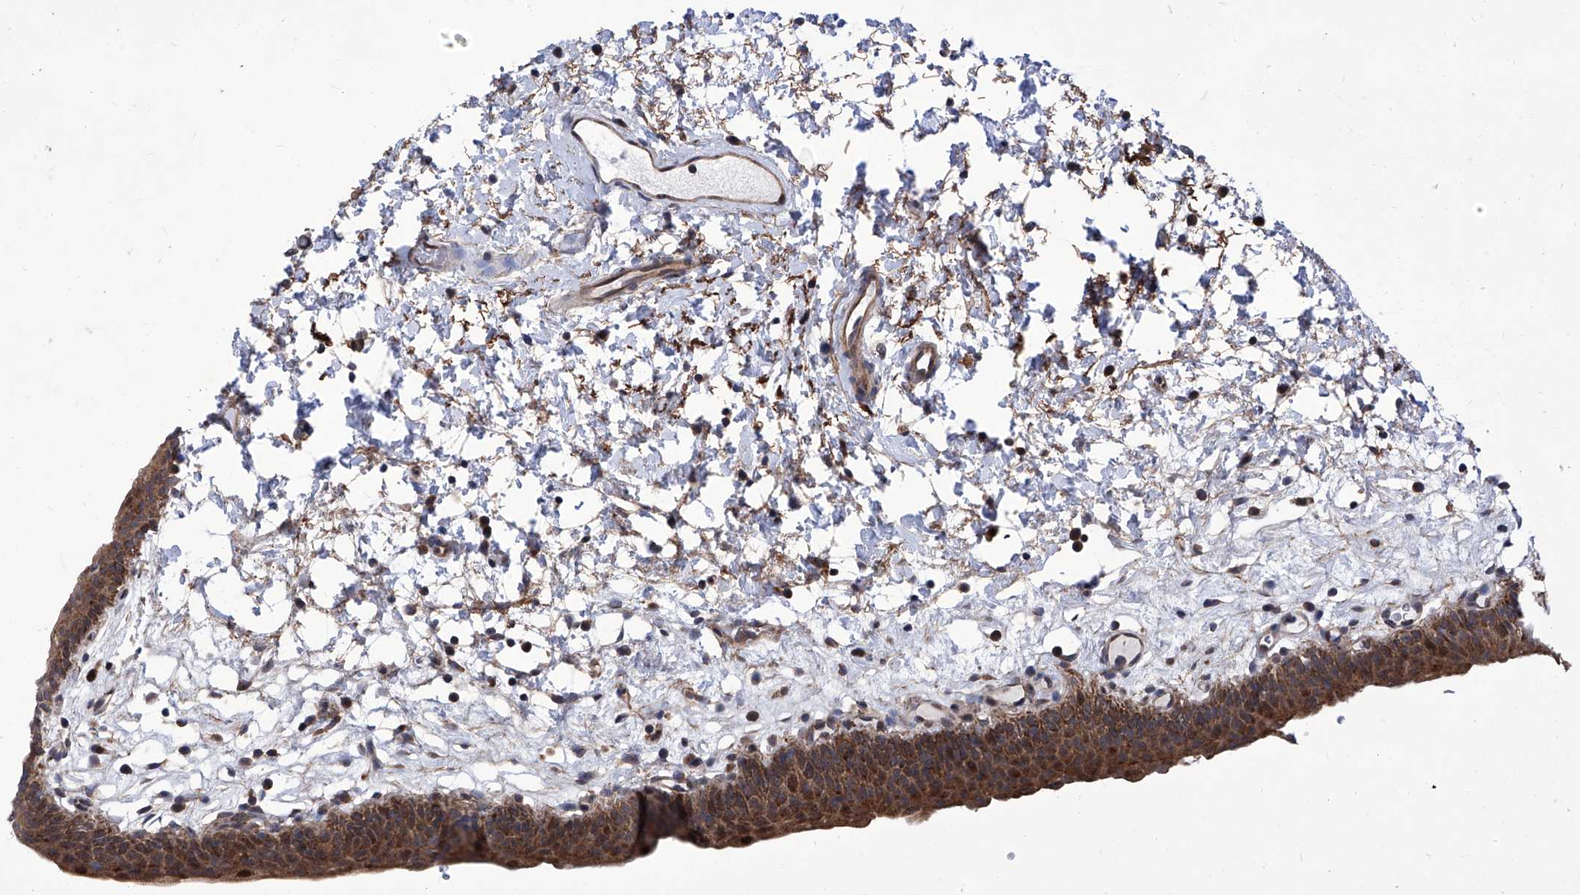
{"staining": {"intensity": "strong", "quantity": ">75%", "location": "cytoplasmic/membranous,nuclear"}, "tissue": "urinary bladder", "cell_type": "Urothelial cells", "image_type": "normal", "snomed": [{"axis": "morphology", "description": "Normal tissue, NOS"}, {"axis": "topography", "description": "Urinary bladder"}], "caption": "Immunohistochemistry of normal urinary bladder displays high levels of strong cytoplasmic/membranous,nuclear staining in about >75% of urothelial cells.", "gene": "KTI12", "patient": {"sex": "male", "age": 83}}